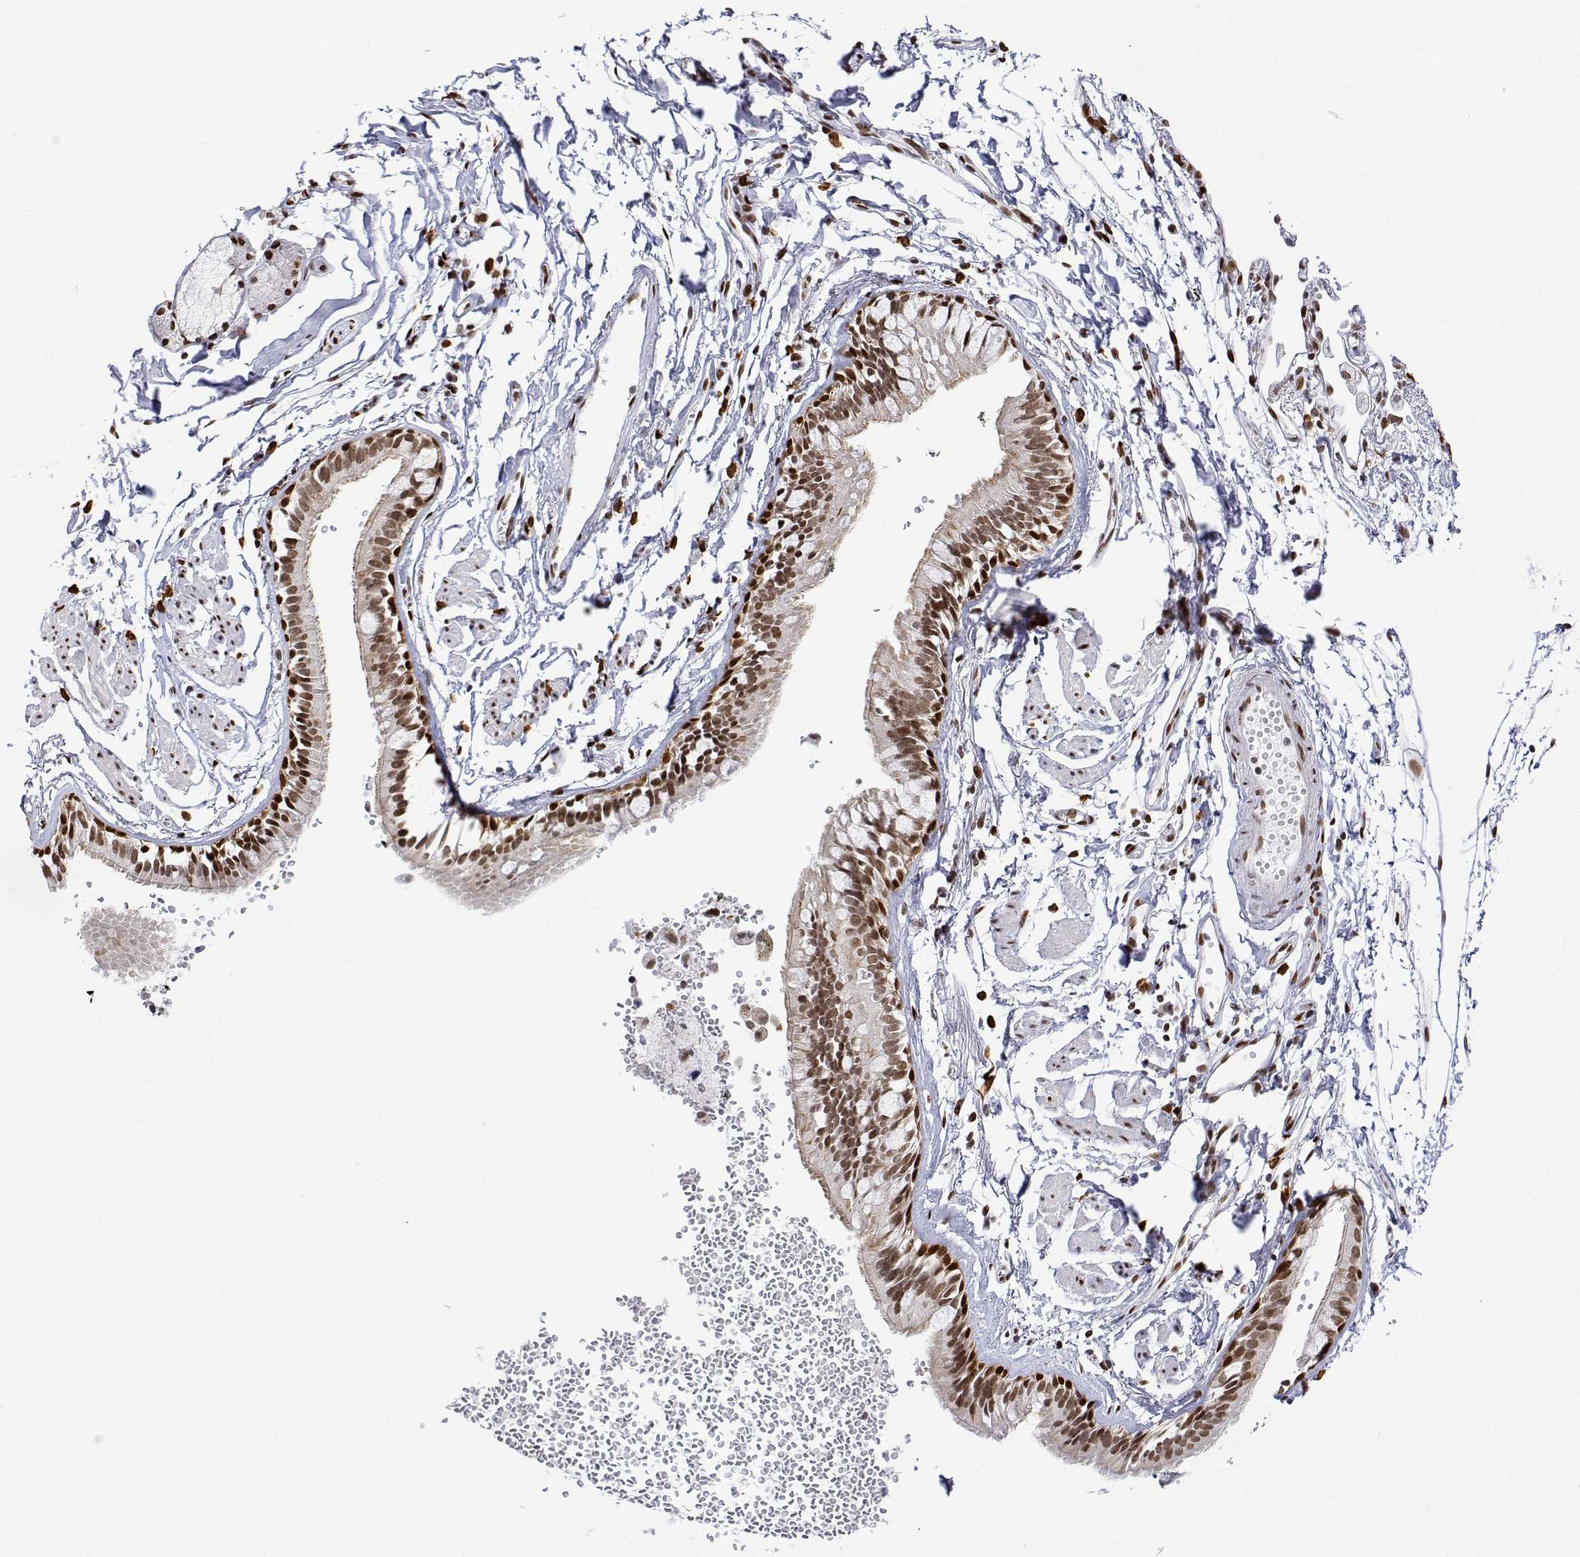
{"staining": {"intensity": "strong", "quantity": "25%-75%", "location": "nuclear"}, "tissue": "bronchus", "cell_type": "Respiratory epithelial cells", "image_type": "normal", "snomed": [{"axis": "morphology", "description": "Normal tissue, NOS"}, {"axis": "topography", "description": "Cartilage tissue"}, {"axis": "topography", "description": "Bronchus"}], "caption": "High-magnification brightfield microscopy of normal bronchus stained with DAB (brown) and counterstained with hematoxylin (blue). respiratory epithelial cells exhibit strong nuclear staining is appreciated in about25%-75% of cells.", "gene": "XPC", "patient": {"sex": "female", "age": 59}}